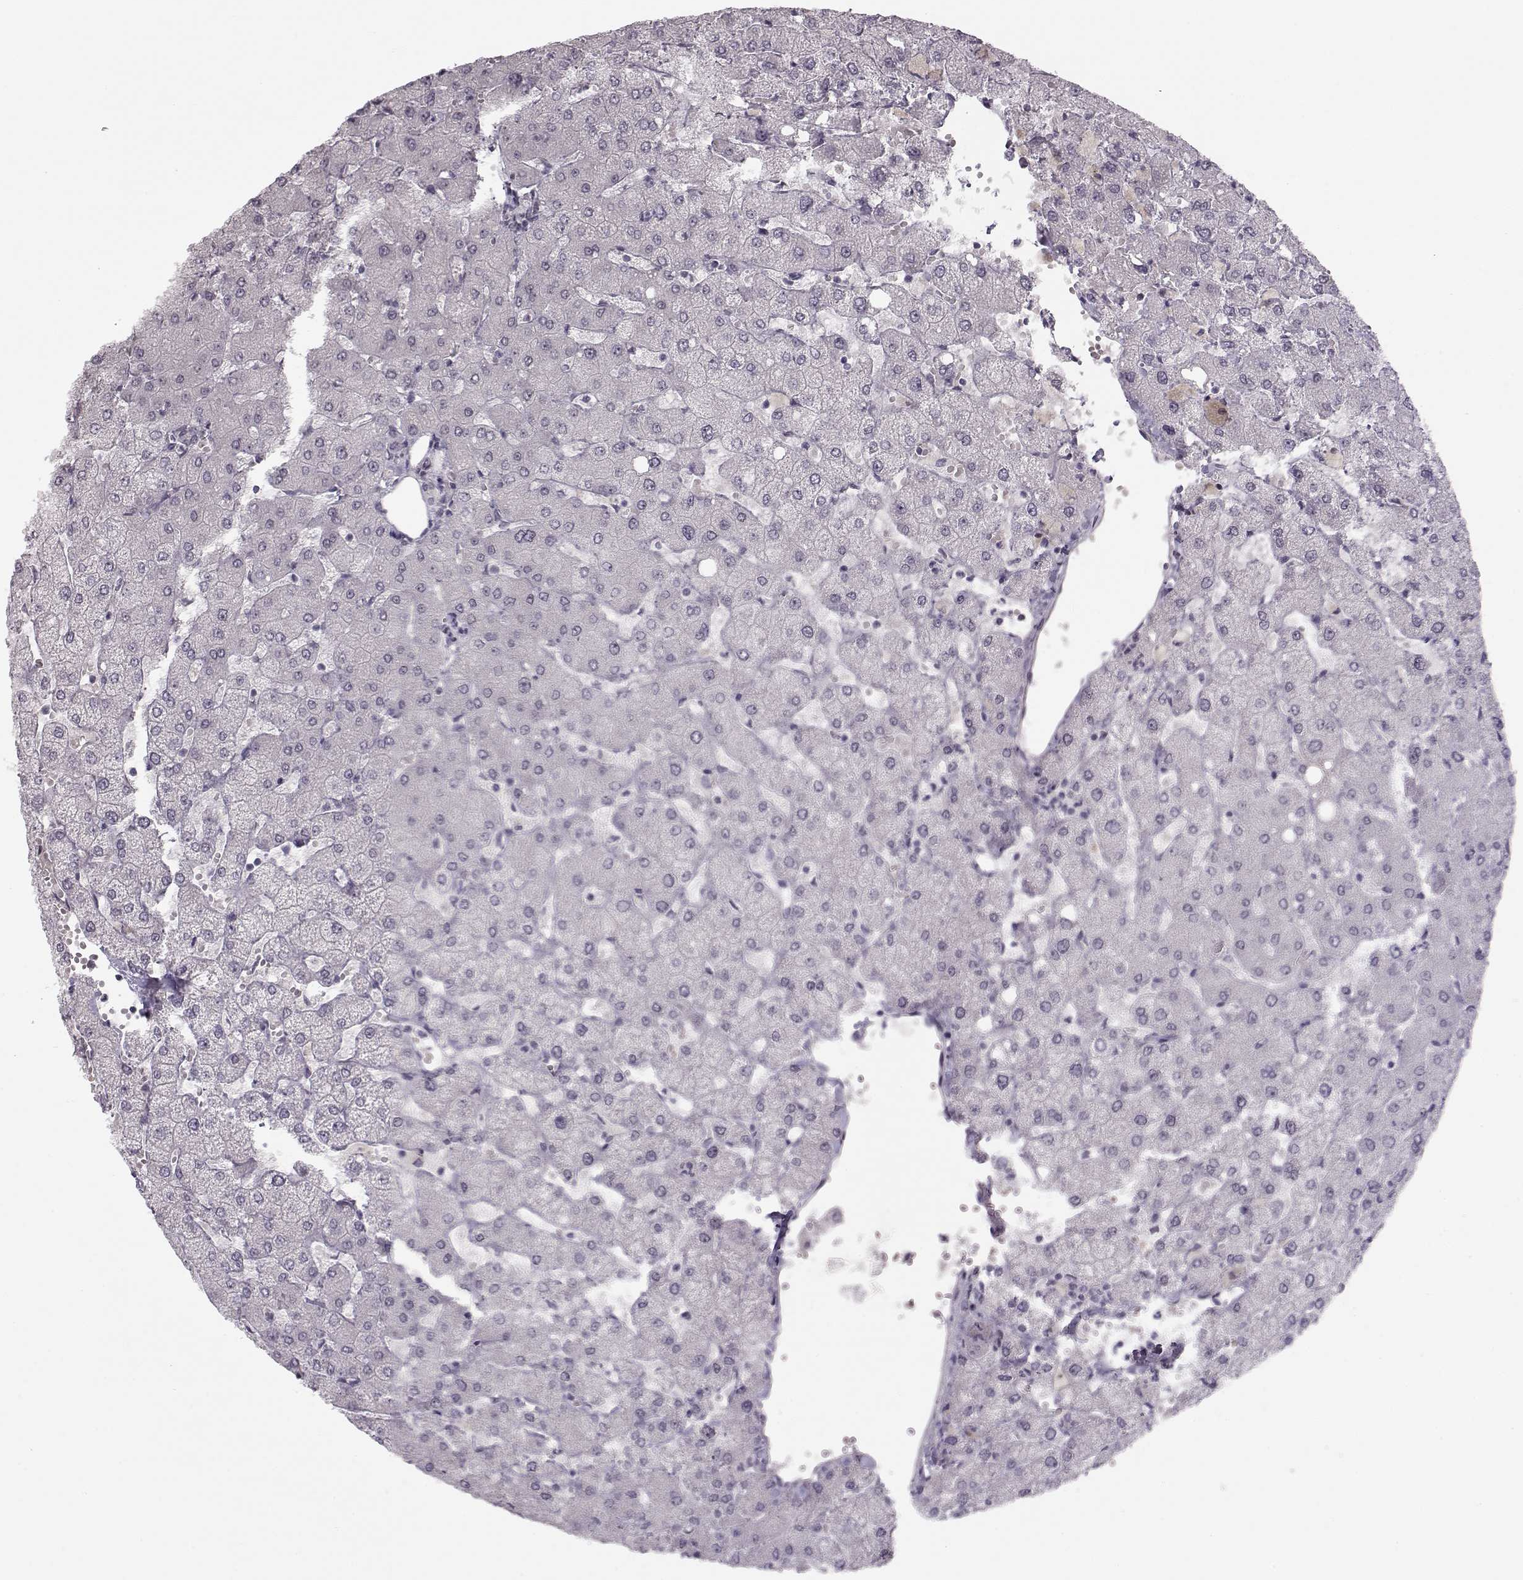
{"staining": {"intensity": "negative", "quantity": "none", "location": "none"}, "tissue": "liver", "cell_type": "Cholangiocytes", "image_type": "normal", "snomed": [{"axis": "morphology", "description": "Normal tissue, NOS"}, {"axis": "topography", "description": "Liver"}], "caption": "Cholangiocytes are negative for protein expression in normal human liver. Nuclei are stained in blue.", "gene": "PCP4", "patient": {"sex": "female", "age": 54}}